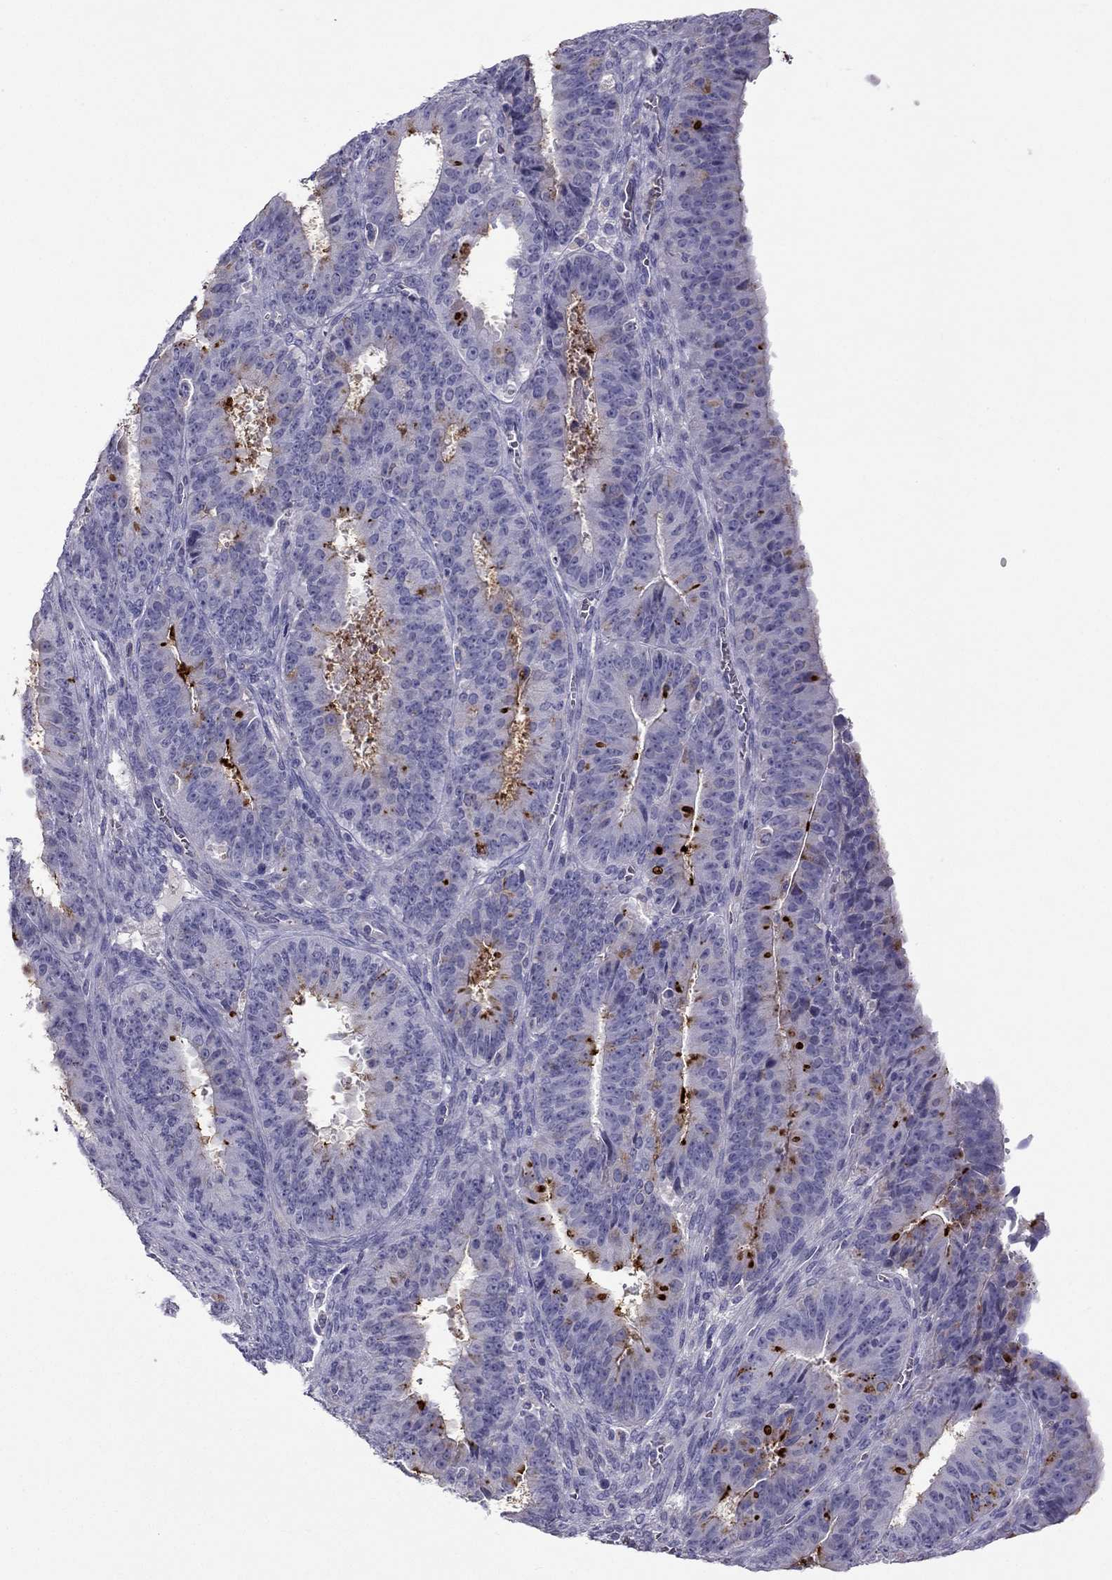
{"staining": {"intensity": "strong", "quantity": "<25%", "location": "cytoplasmic/membranous"}, "tissue": "ovarian cancer", "cell_type": "Tumor cells", "image_type": "cancer", "snomed": [{"axis": "morphology", "description": "Carcinoma, endometroid"}, {"axis": "topography", "description": "Ovary"}], "caption": "IHC micrograph of neoplastic tissue: human ovarian cancer (endometroid carcinoma) stained using IHC demonstrates medium levels of strong protein expression localized specifically in the cytoplasmic/membranous of tumor cells, appearing as a cytoplasmic/membranous brown color.", "gene": "STOML3", "patient": {"sex": "female", "age": 42}}